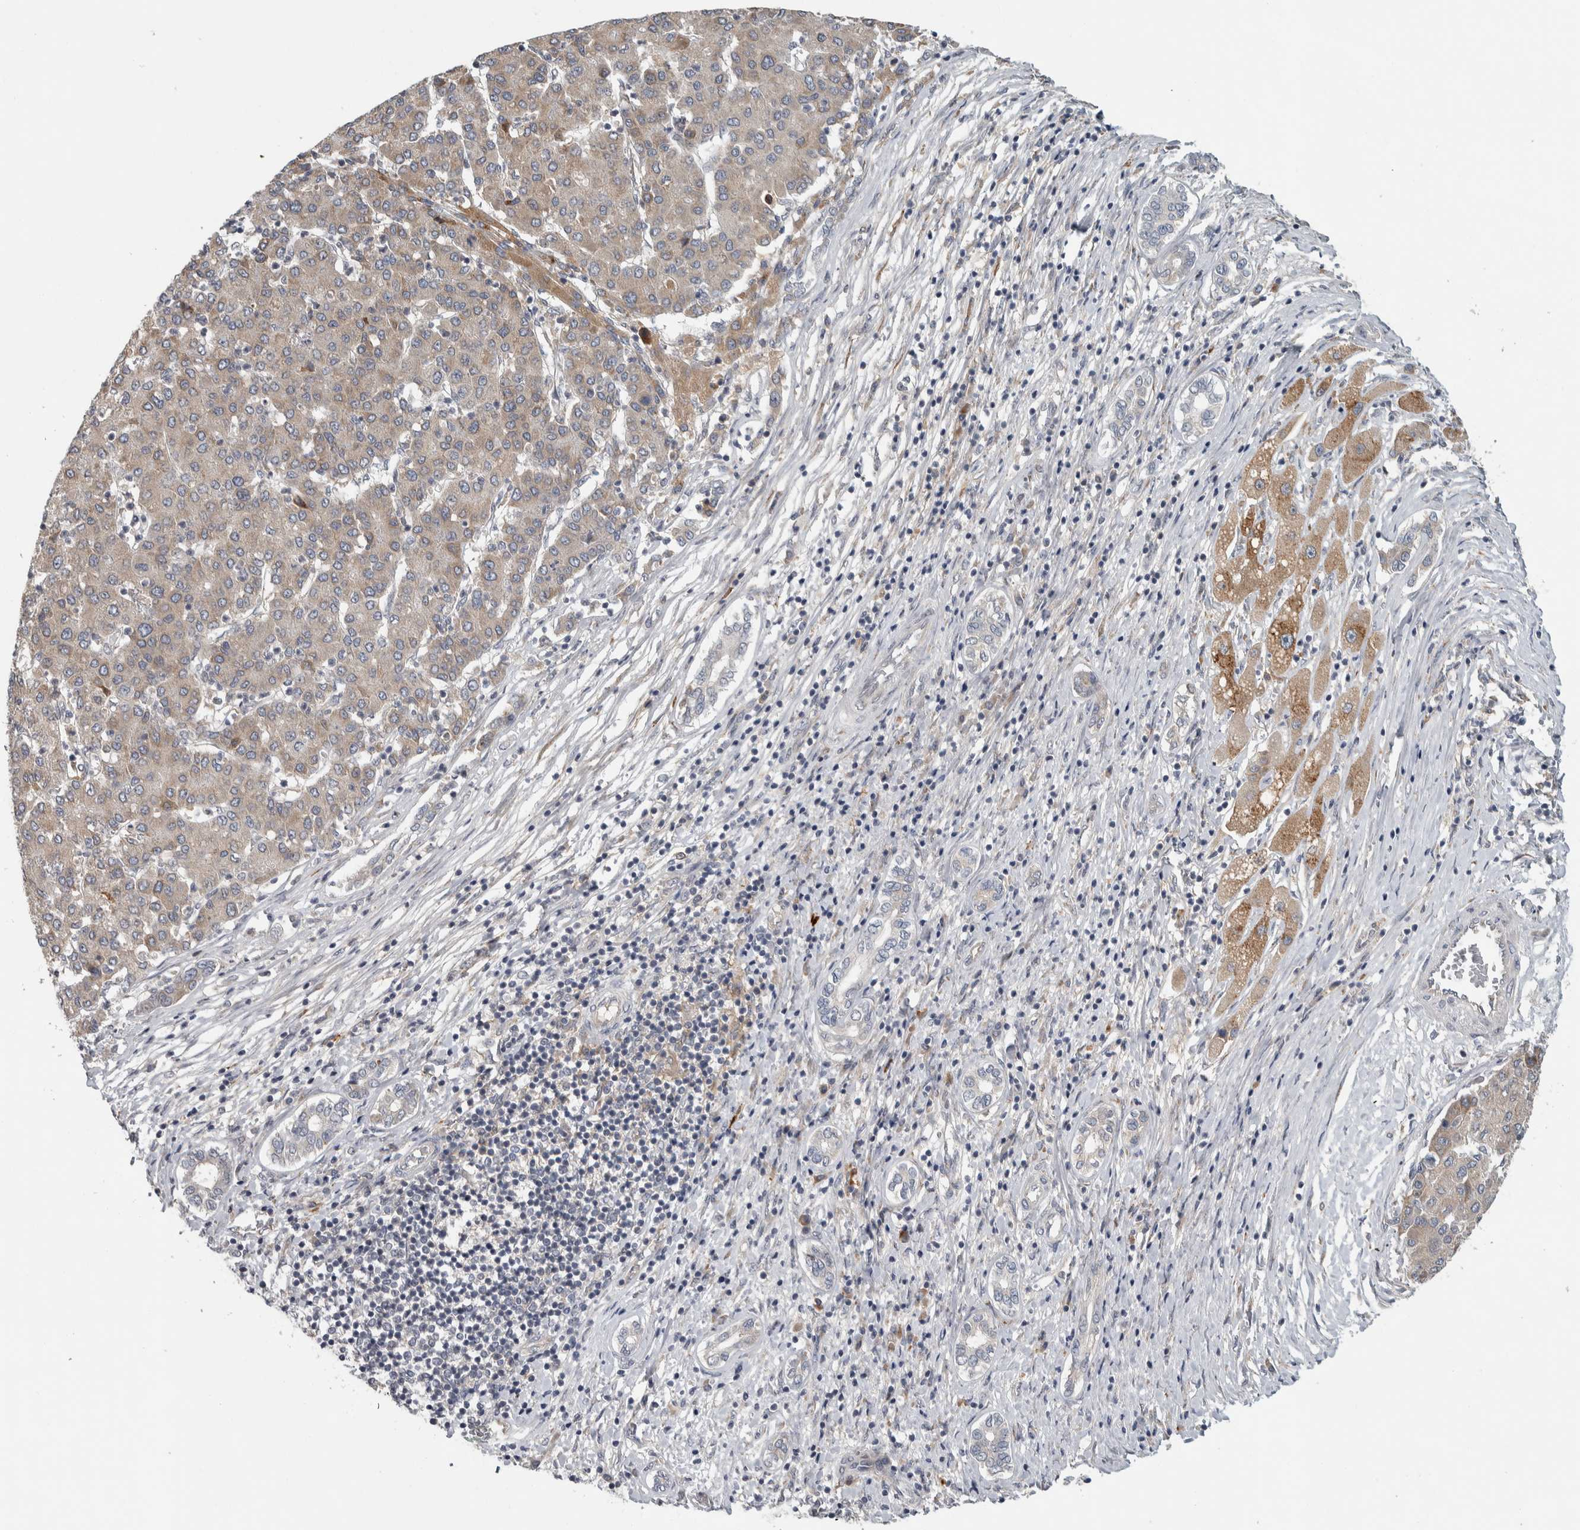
{"staining": {"intensity": "weak", "quantity": ">75%", "location": "cytoplasmic/membranous"}, "tissue": "liver cancer", "cell_type": "Tumor cells", "image_type": "cancer", "snomed": [{"axis": "morphology", "description": "Carcinoma, Hepatocellular, NOS"}, {"axis": "topography", "description": "Liver"}], "caption": "Liver cancer (hepatocellular carcinoma) stained for a protein exhibits weak cytoplasmic/membranous positivity in tumor cells.", "gene": "ADPRM", "patient": {"sex": "male", "age": 65}}